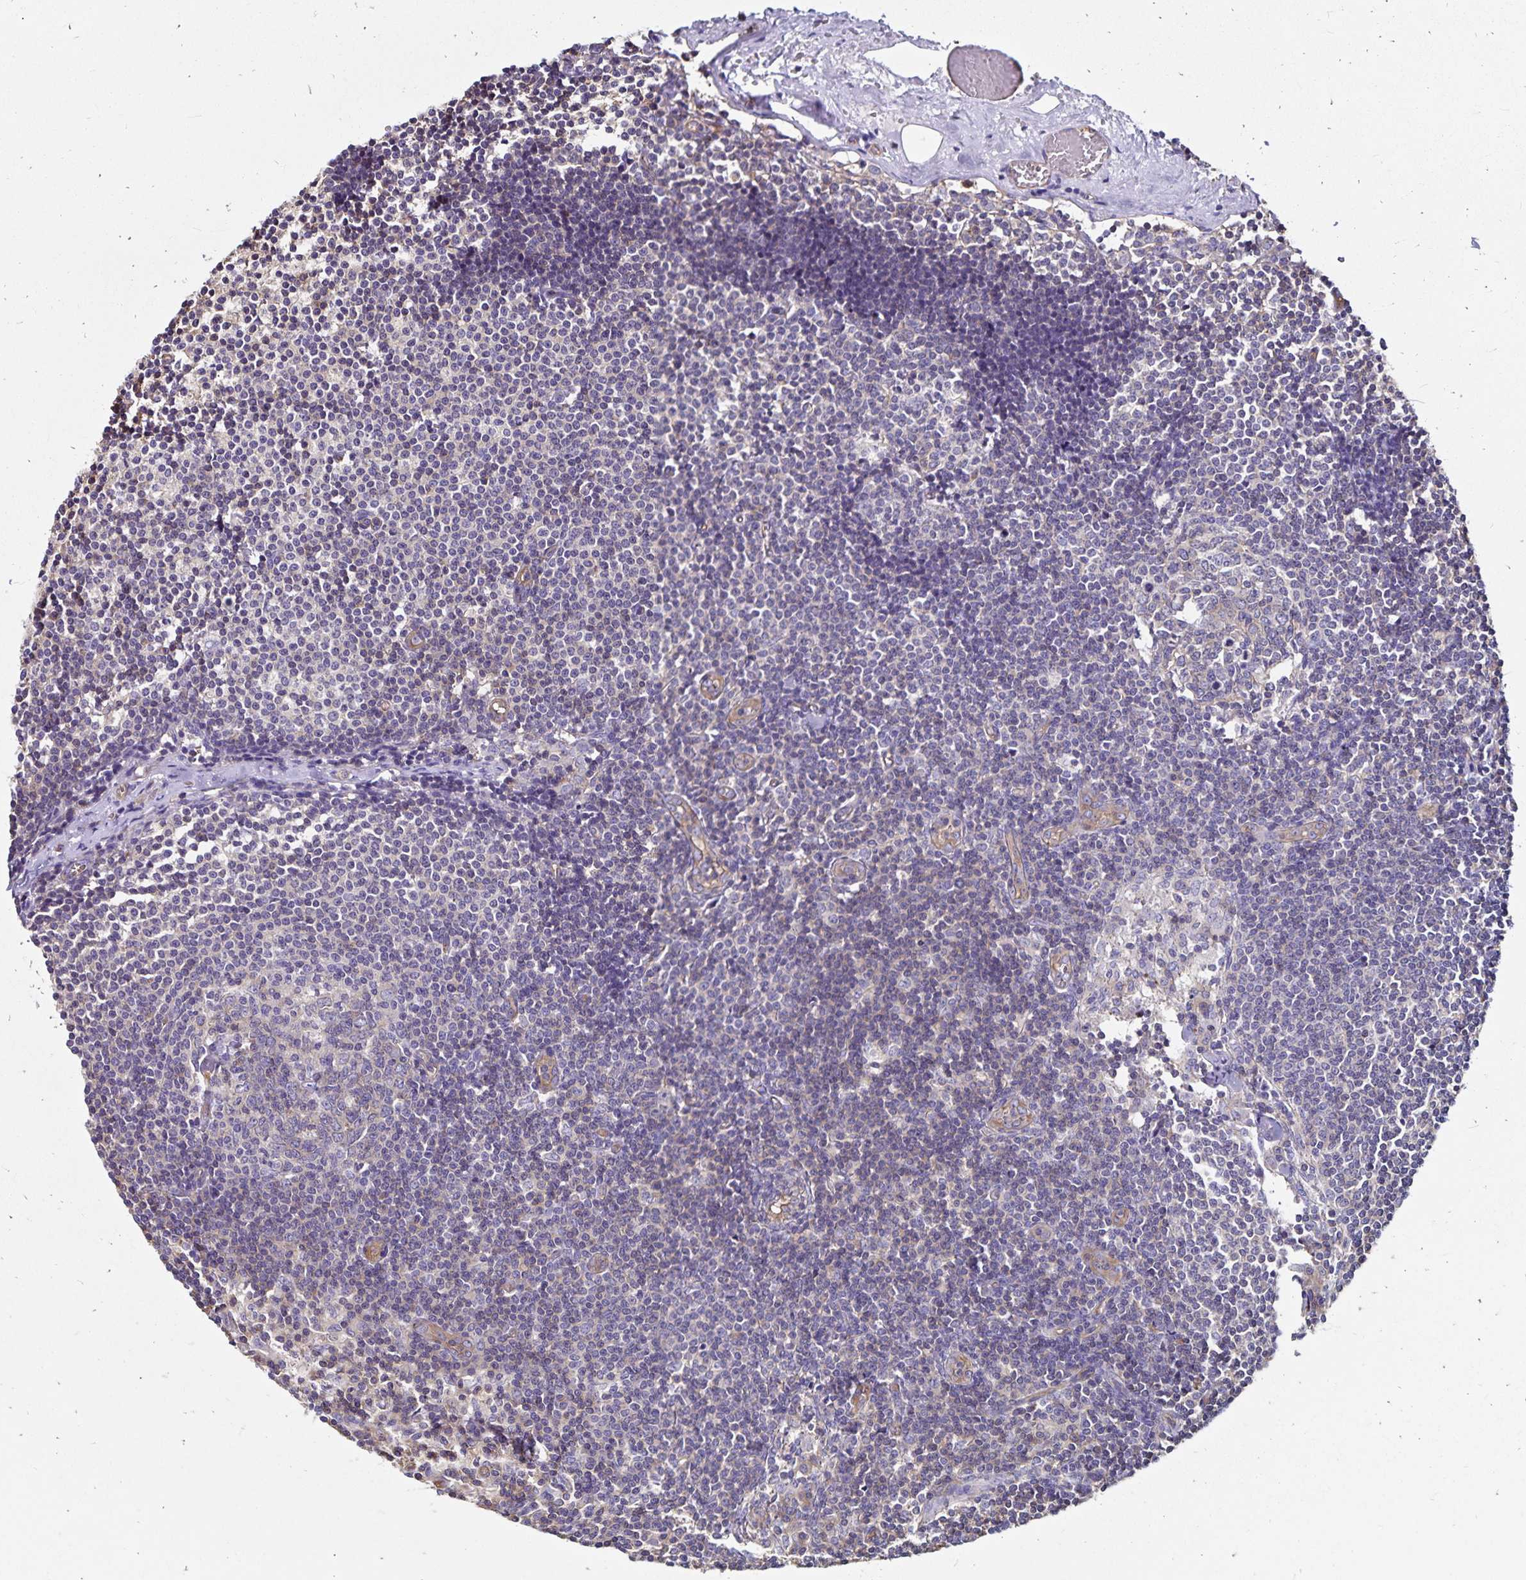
{"staining": {"intensity": "negative", "quantity": "none", "location": "none"}, "tissue": "lymph node", "cell_type": "Germinal center cells", "image_type": "normal", "snomed": [{"axis": "morphology", "description": "Normal tissue, NOS"}, {"axis": "topography", "description": "Lymph node"}], "caption": "DAB immunohistochemical staining of benign lymph node exhibits no significant positivity in germinal center cells.", "gene": "RPRML", "patient": {"sex": "female", "age": 69}}